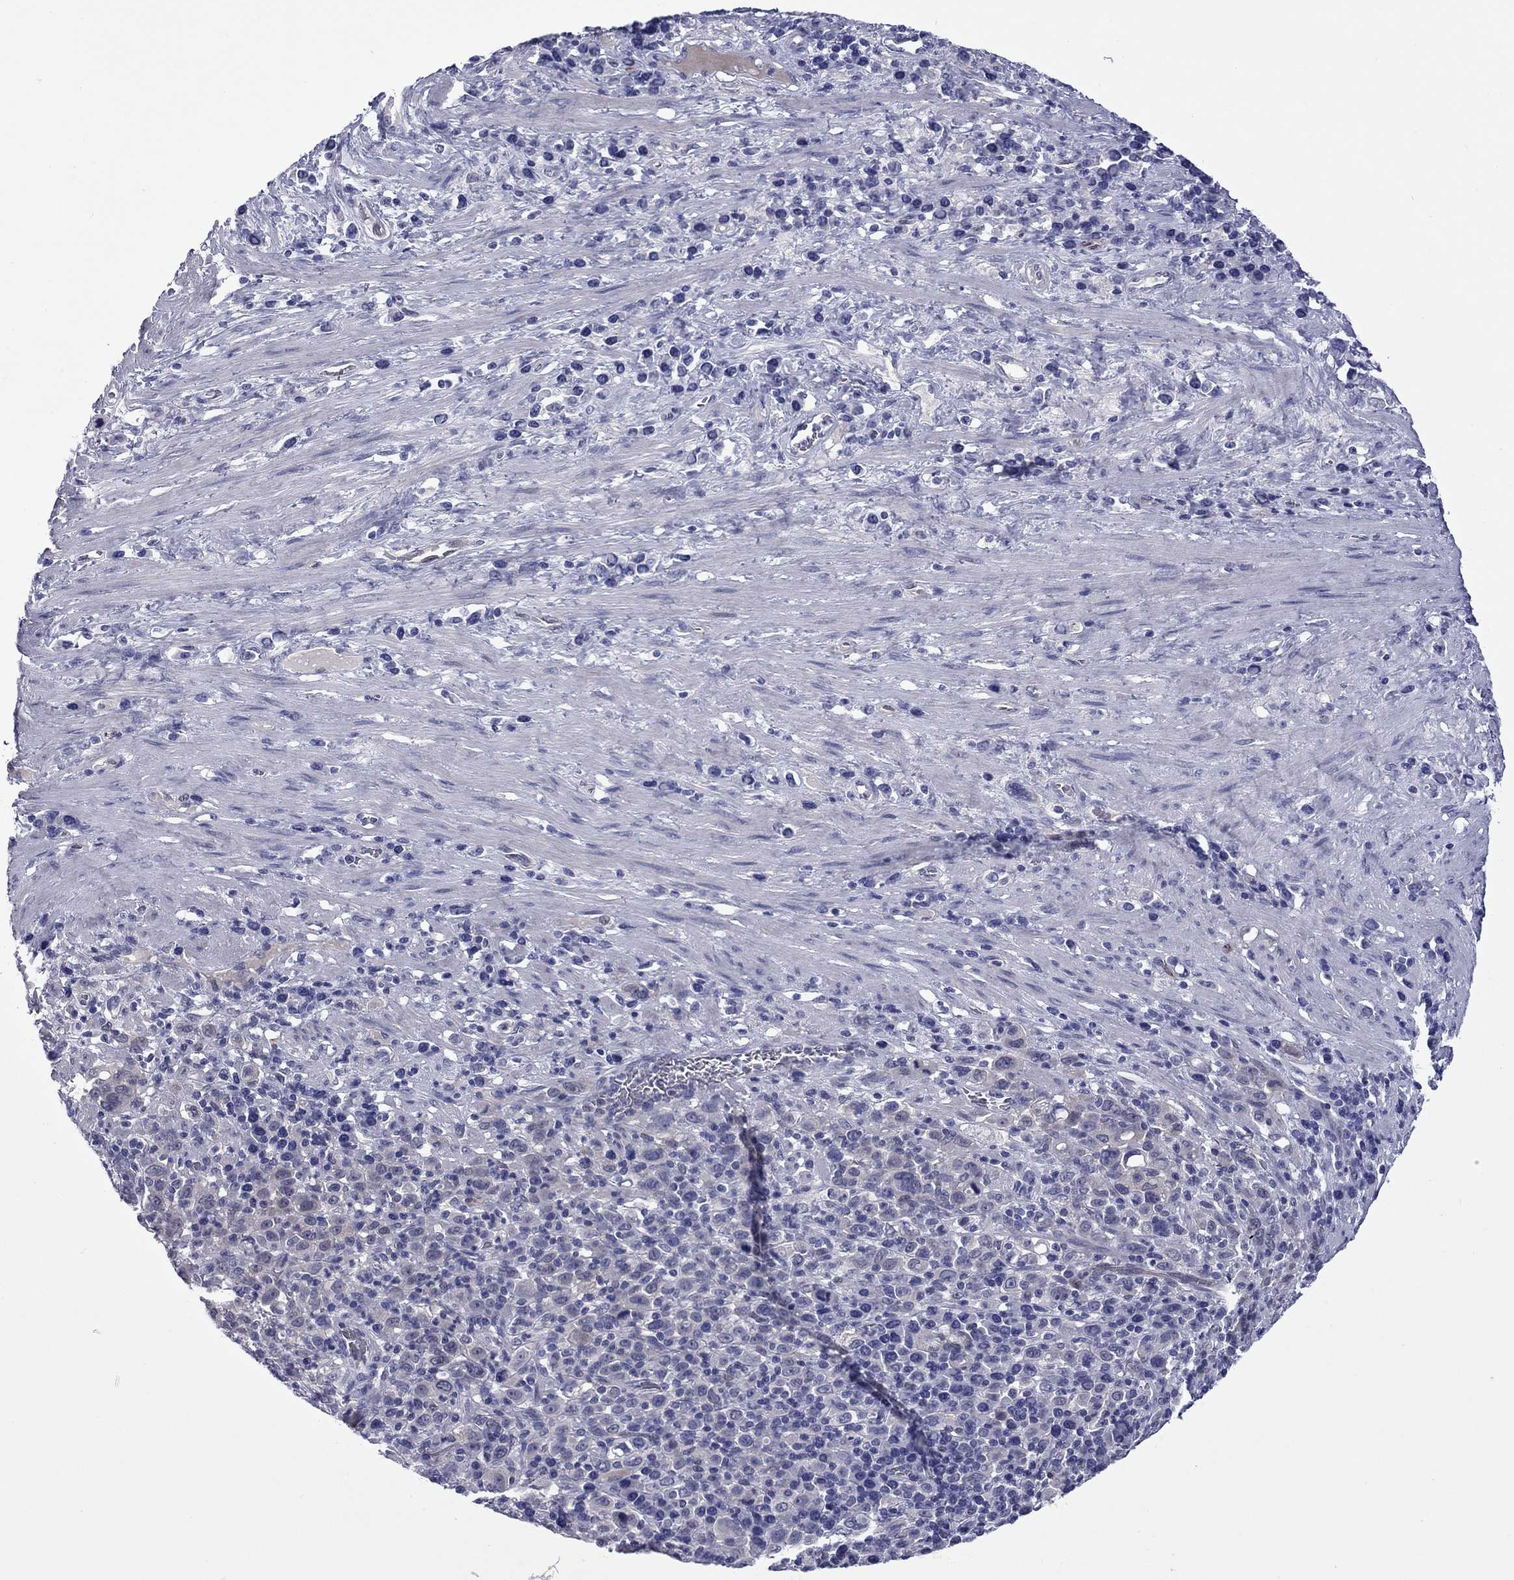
{"staining": {"intensity": "negative", "quantity": "none", "location": "none"}, "tissue": "stomach cancer", "cell_type": "Tumor cells", "image_type": "cancer", "snomed": [{"axis": "morphology", "description": "Adenocarcinoma, NOS"}, {"axis": "topography", "description": "Stomach, upper"}], "caption": "Human stomach cancer (adenocarcinoma) stained for a protein using immunohistochemistry (IHC) reveals no positivity in tumor cells.", "gene": "CTNNBIP1", "patient": {"sex": "male", "age": 75}}